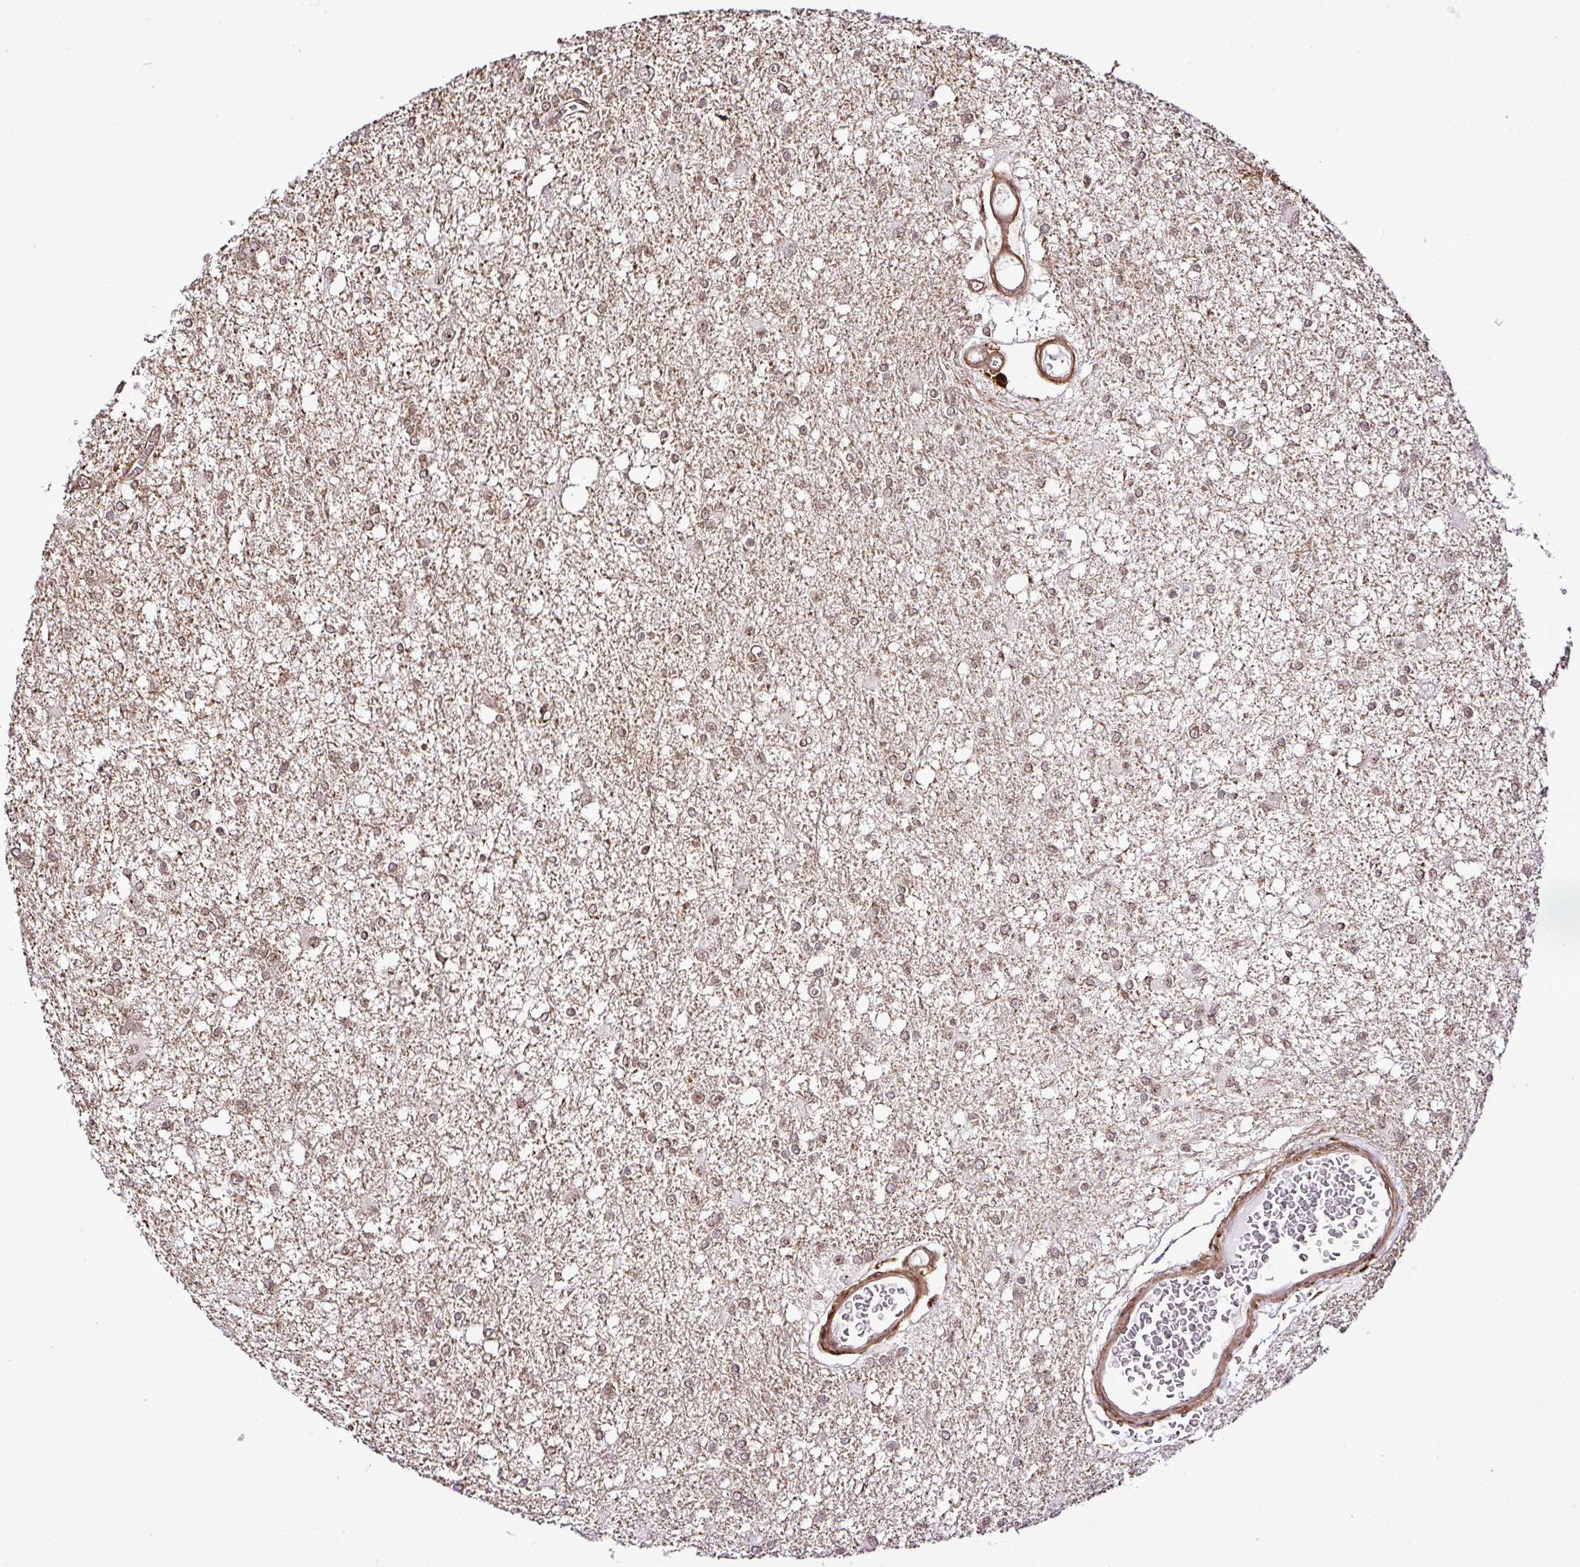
{"staining": {"intensity": "weak", "quantity": ">75%", "location": "nuclear"}, "tissue": "glioma", "cell_type": "Tumor cells", "image_type": "cancer", "snomed": [{"axis": "morphology", "description": "Glioma, malignant, High grade"}, {"axis": "topography", "description": "Brain"}], "caption": "IHC (DAB (3,3'-diaminobenzidine)) staining of malignant glioma (high-grade) shows weak nuclear protein staining in about >75% of tumor cells. (DAB (3,3'-diaminobenzidine) IHC with brightfield microscopy, high magnification).", "gene": "FAM153A", "patient": {"sex": "male", "age": 48}}